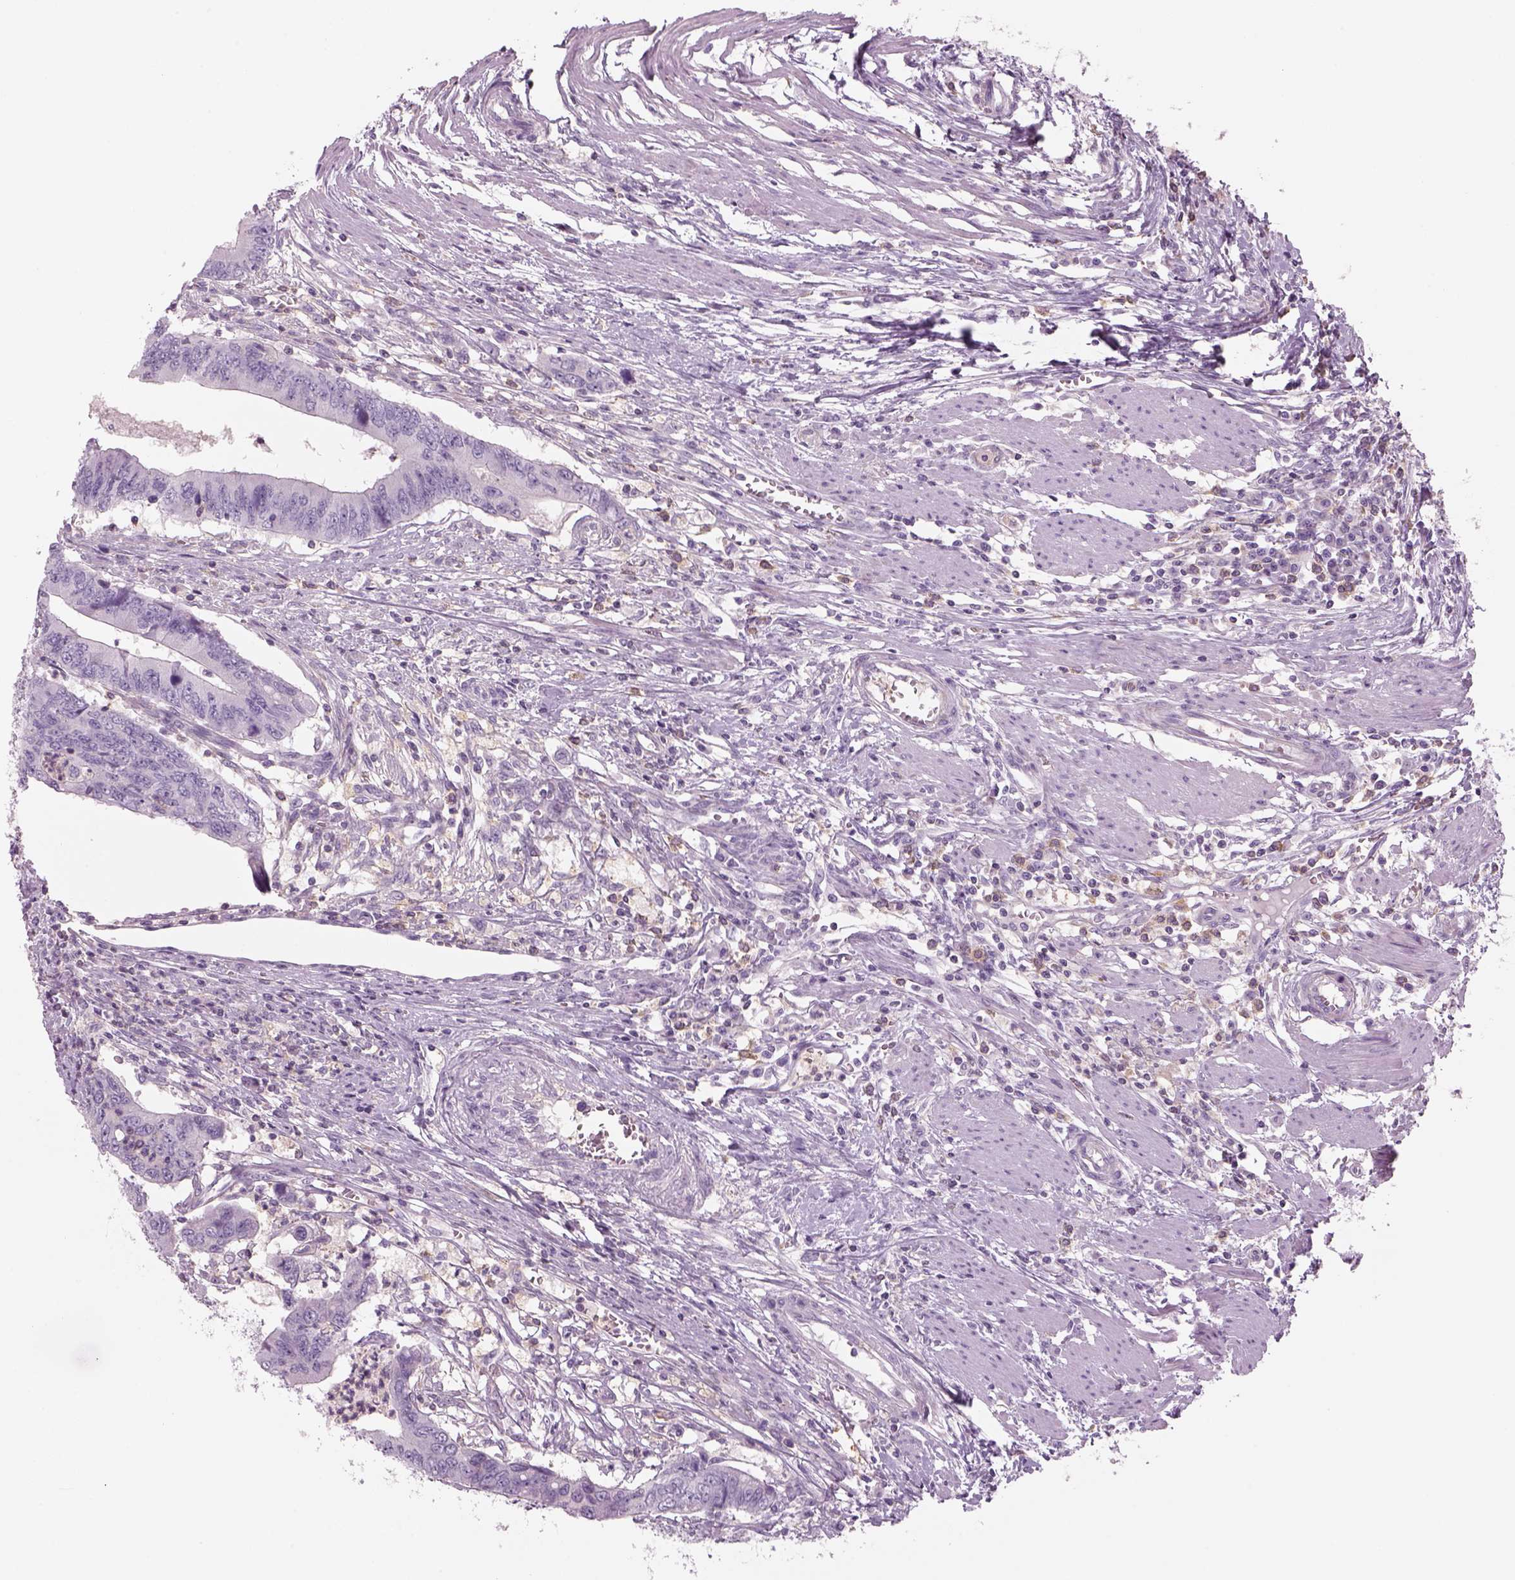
{"staining": {"intensity": "negative", "quantity": "none", "location": "none"}, "tissue": "colorectal cancer", "cell_type": "Tumor cells", "image_type": "cancer", "snomed": [{"axis": "morphology", "description": "Adenocarcinoma, NOS"}, {"axis": "topography", "description": "Colon"}], "caption": "A photomicrograph of human colorectal adenocarcinoma is negative for staining in tumor cells.", "gene": "SLC1A7", "patient": {"sex": "male", "age": 53}}